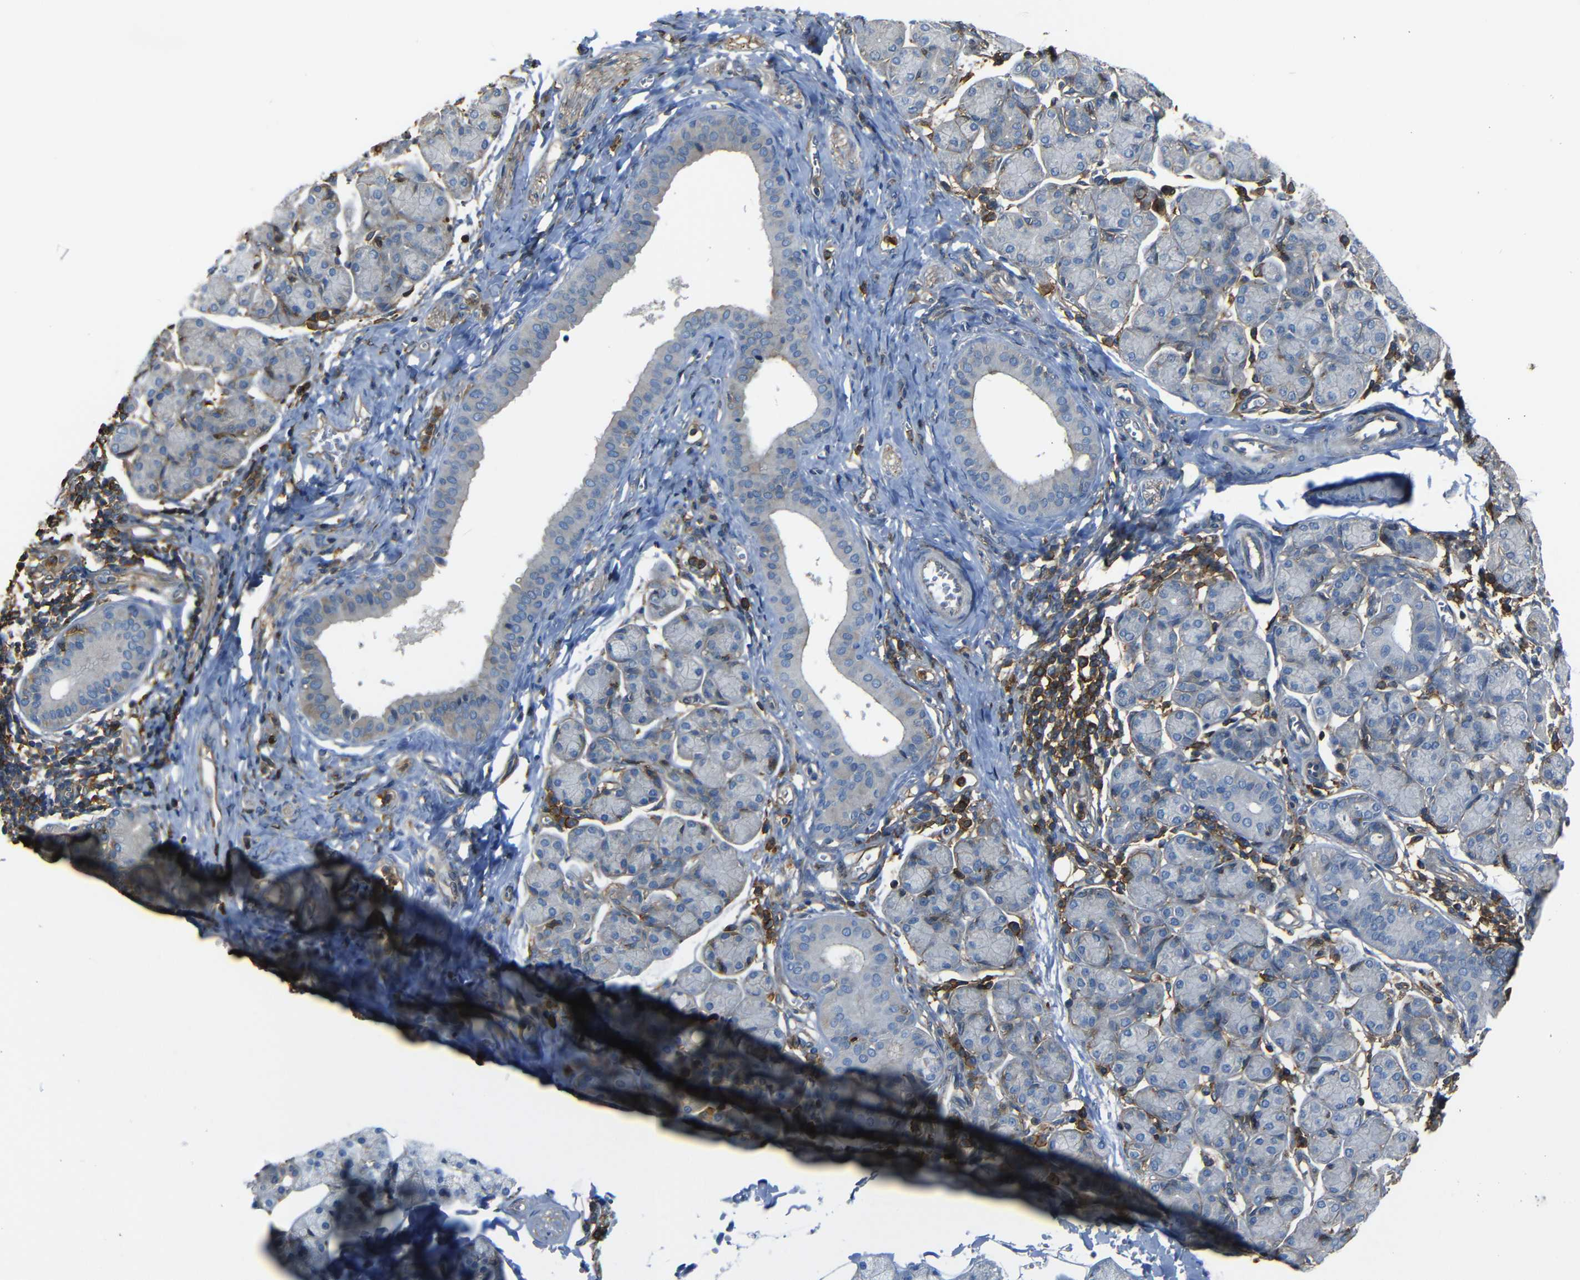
{"staining": {"intensity": "negative", "quantity": "none", "location": "none"}, "tissue": "salivary gland", "cell_type": "Glandular cells", "image_type": "normal", "snomed": [{"axis": "morphology", "description": "Normal tissue, NOS"}, {"axis": "morphology", "description": "Inflammation, NOS"}, {"axis": "topography", "description": "Lymph node"}, {"axis": "topography", "description": "Salivary gland"}], "caption": "This is an immunohistochemistry (IHC) photomicrograph of unremarkable human salivary gland. There is no positivity in glandular cells.", "gene": "ADGRE5", "patient": {"sex": "male", "age": 3}}